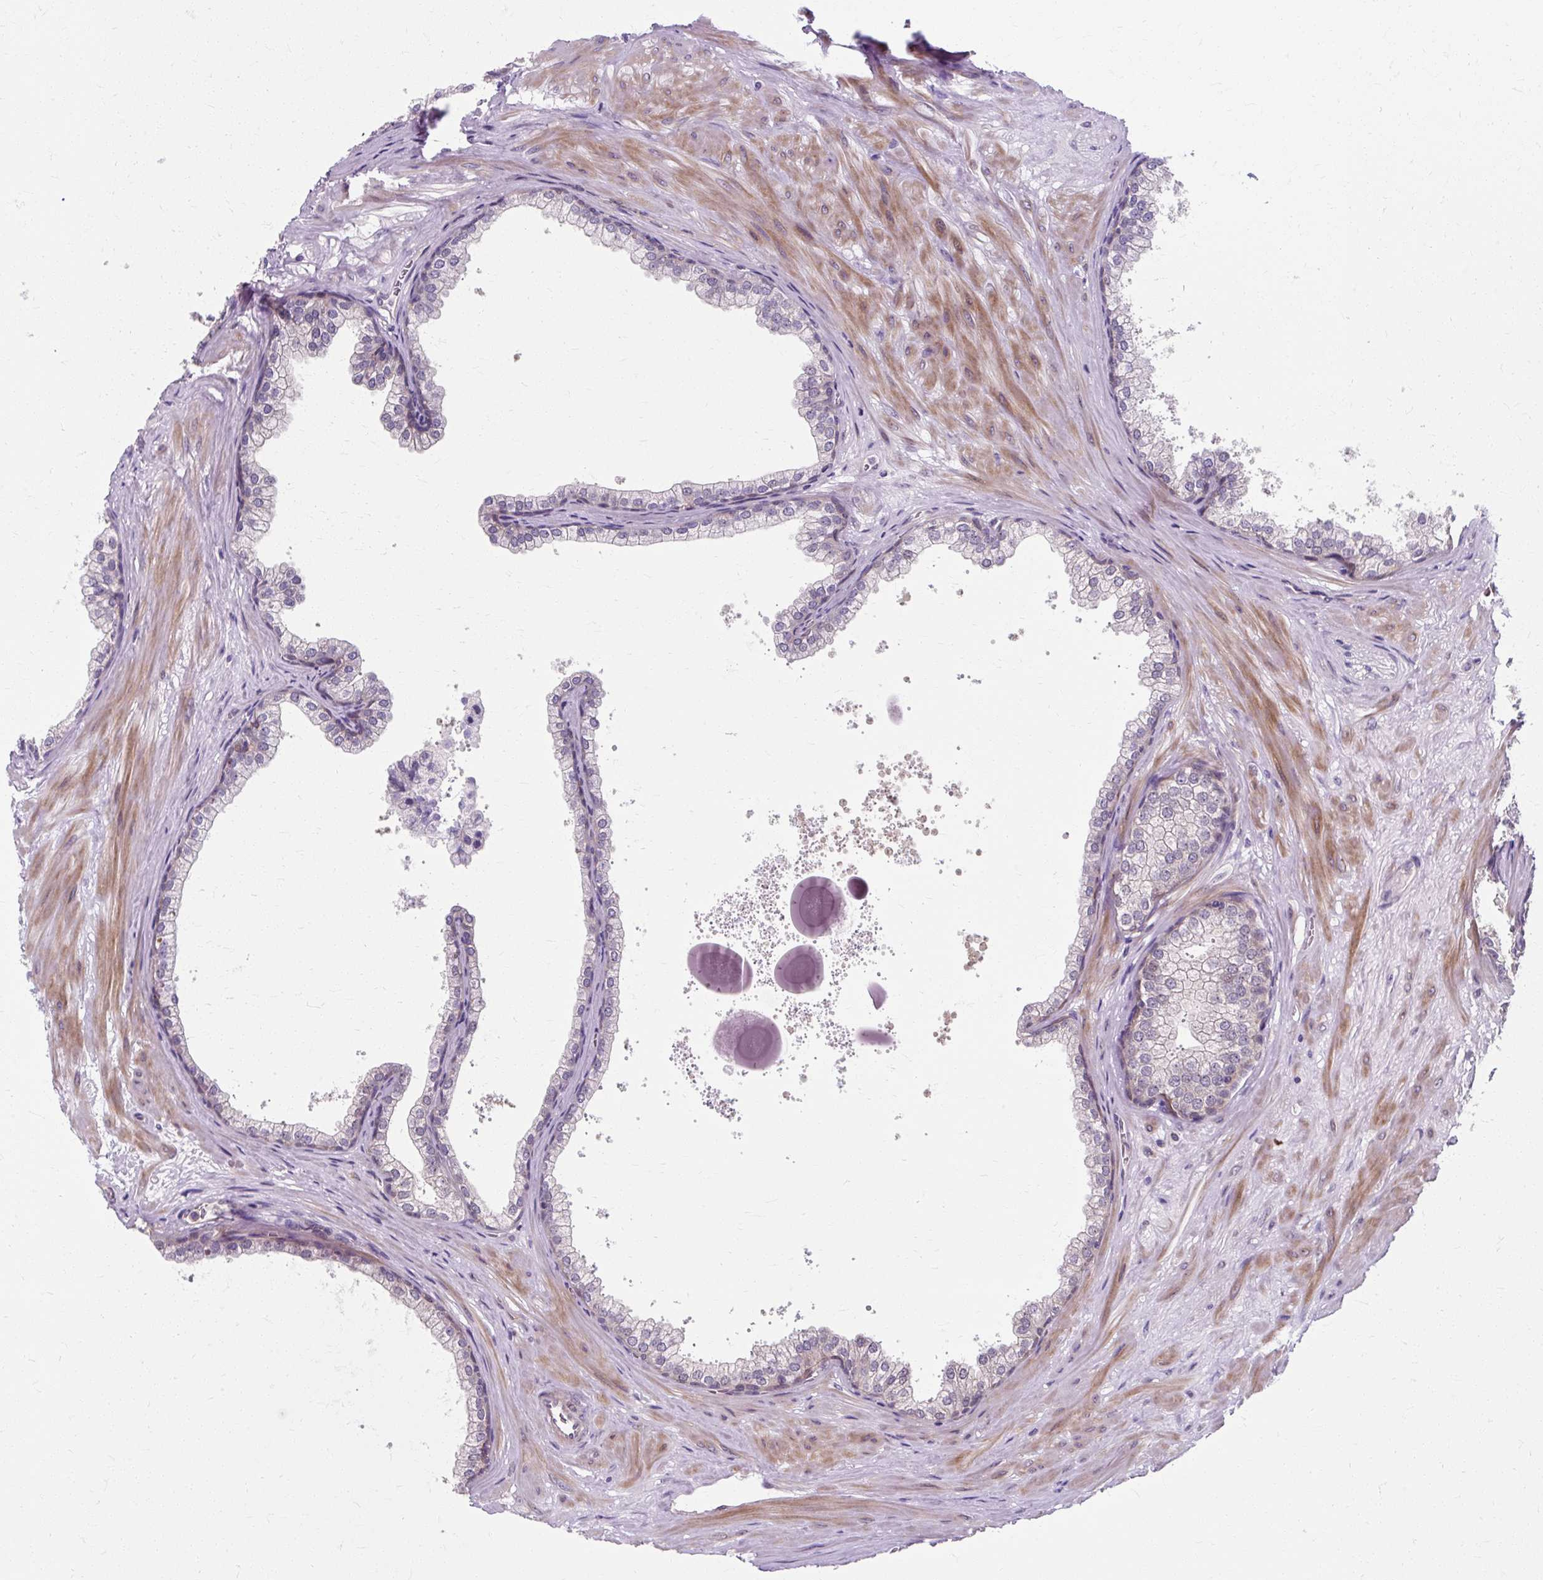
{"staining": {"intensity": "weak", "quantity": "<25%", "location": "nuclear"}, "tissue": "prostate", "cell_type": "Glandular cells", "image_type": "normal", "snomed": [{"axis": "morphology", "description": "Normal tissue, NOS"}, {"axis": "topography", "description": "Prostate"}], "caption": "DAB immunohistochemical staining of unremarkable prostate demonstrates no significant positivity in glandular cells. (DAB immunohistochemistry (IHC) visualized using brightfield microscopy, high magnification).", "gene": "ZNF555", "patient": {"sex": "male", "age": 37}}